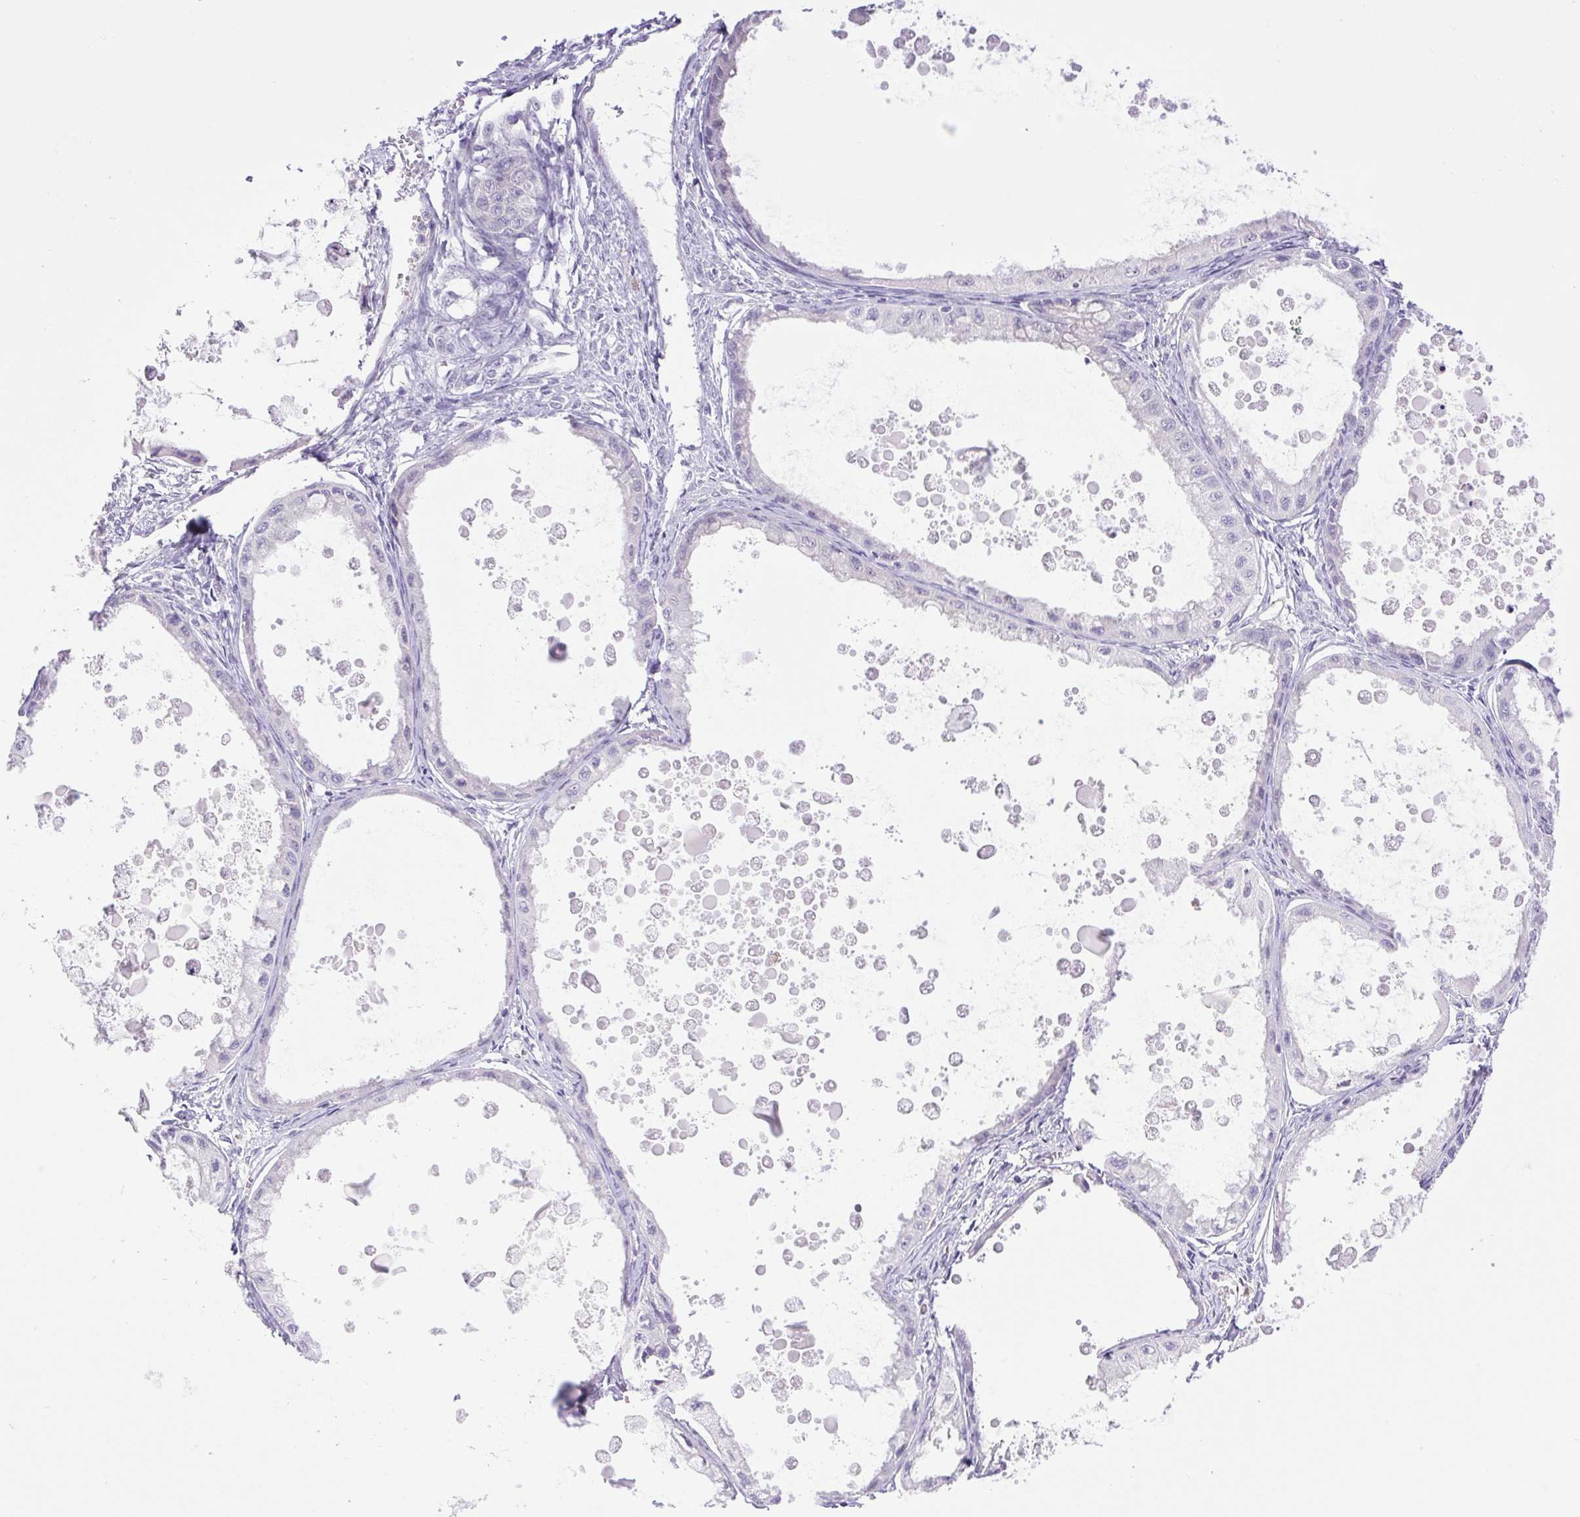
{"staining": {"intensity": "negative", "quantity": "none", "location": "none"}, "tissue": "ovarian cancer", "cell_type": "Tumor cells", "image_type": "cancer", "snomed": [{"axis": "morphology", "description": "Cystadenocarcinoma, mucinous, NOS"}, {"axis": "topography", "description": "Ovary"}], "caption": "This is a photomicrograph of immunohistochemistry staining of ovarian cancer, which shows no staining in tumor cells.", "gene": "FAM177B", "patient": {"sex": "female", "age": 64}}